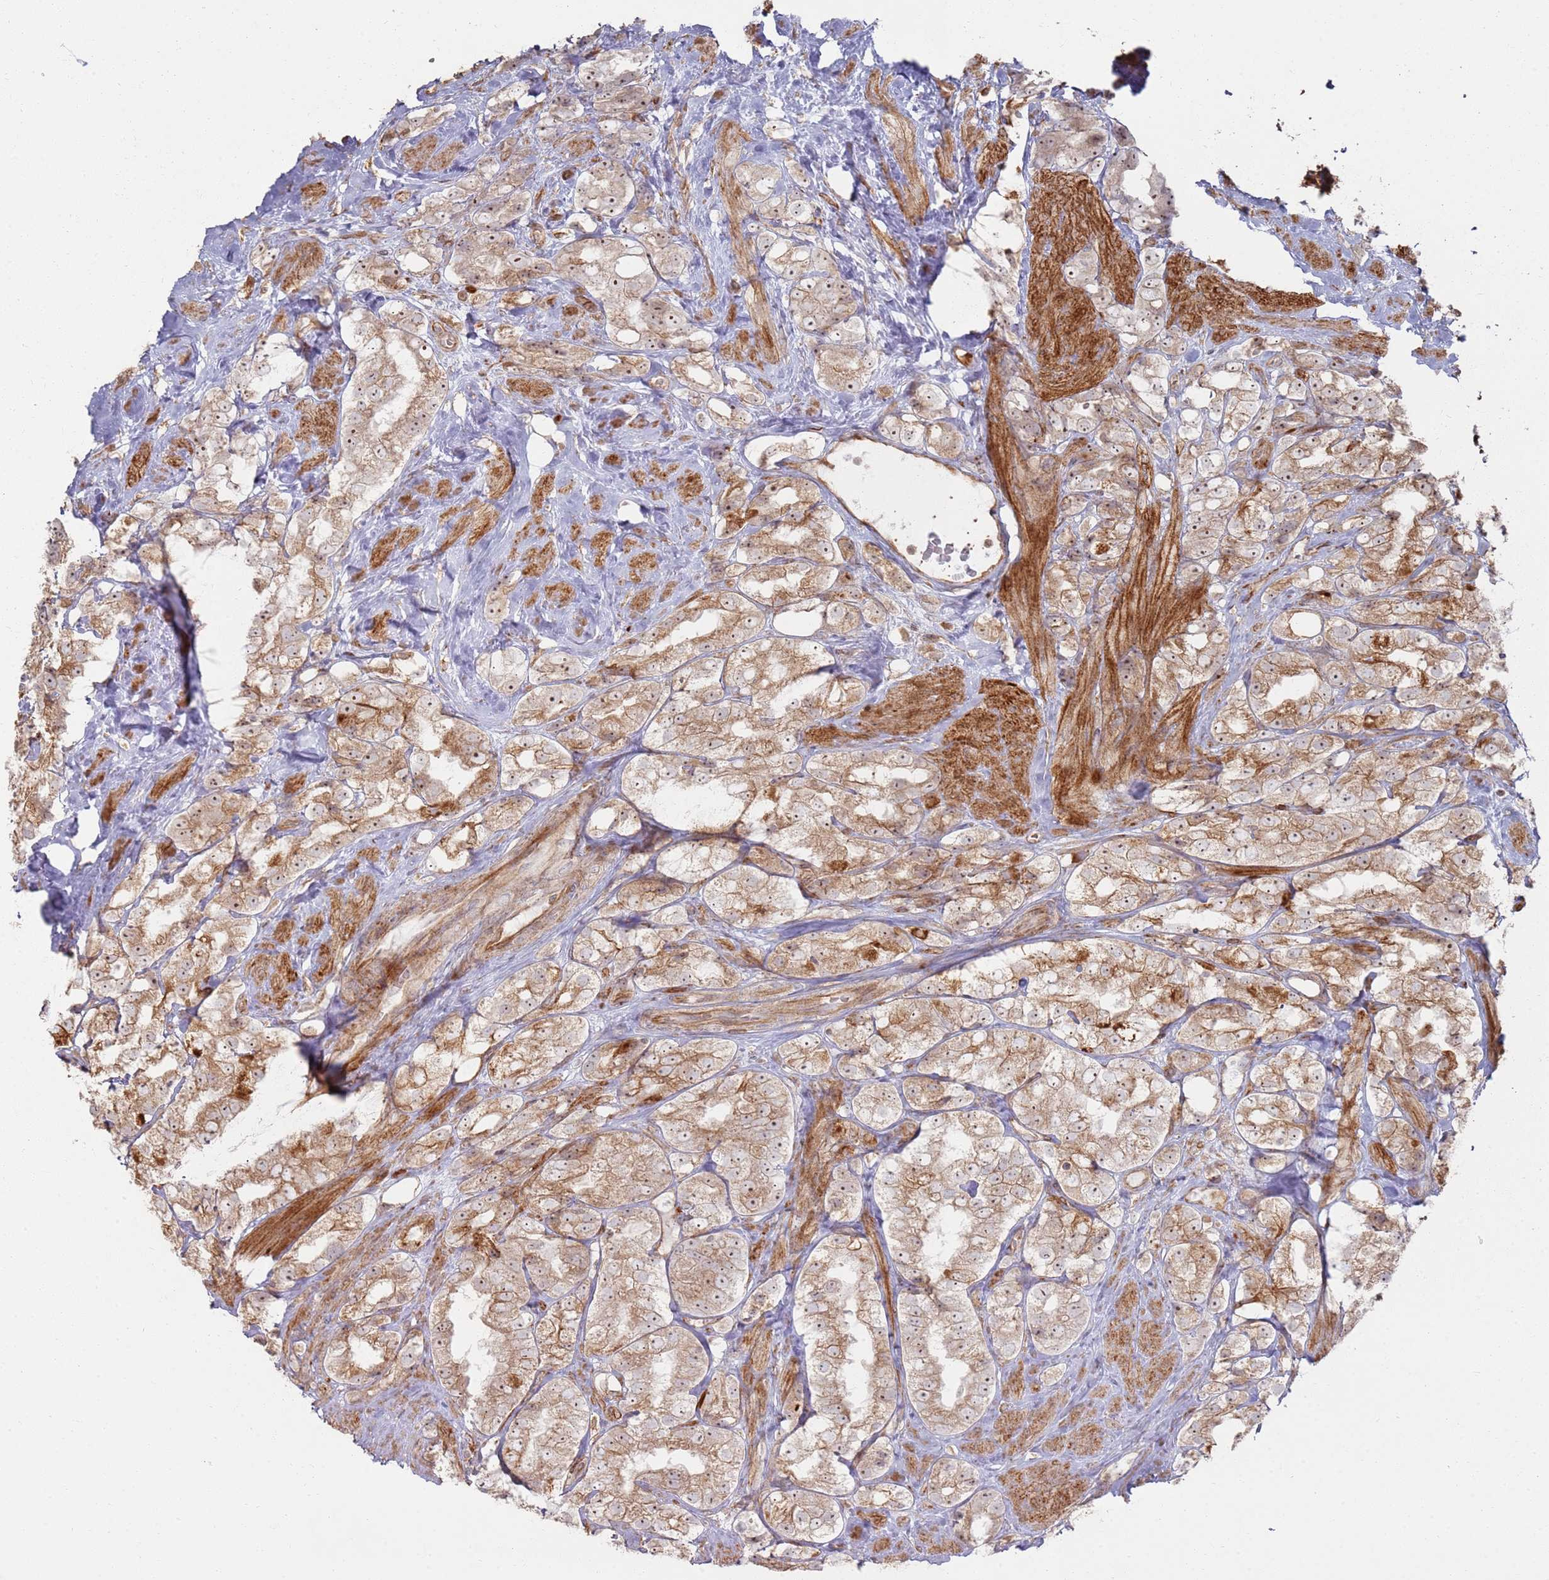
{"staining": {"intensity": "moderate", "quantity": ">75%", "location": "cytoplasmic/membranous,nuclear"}, "tissue": "prostate cancer", "cell_type": "Tumor cells", "image_type": "cancer", "snomed": [{"axis": "morphology", "description": "Adenocarcinoma, NOS"}, {"axis": "topography", "description": "Prostate"}], "caption": "Approximately >75% of tumor cells in human adenocarcinoma (prostate) exhibit moderate cytoplasmic/membranous and nuclear protein staining as visualized by brown immunohistochemical staining.", "gene": "PHF21A", "patient": {"sex": "male", "age": 79}}